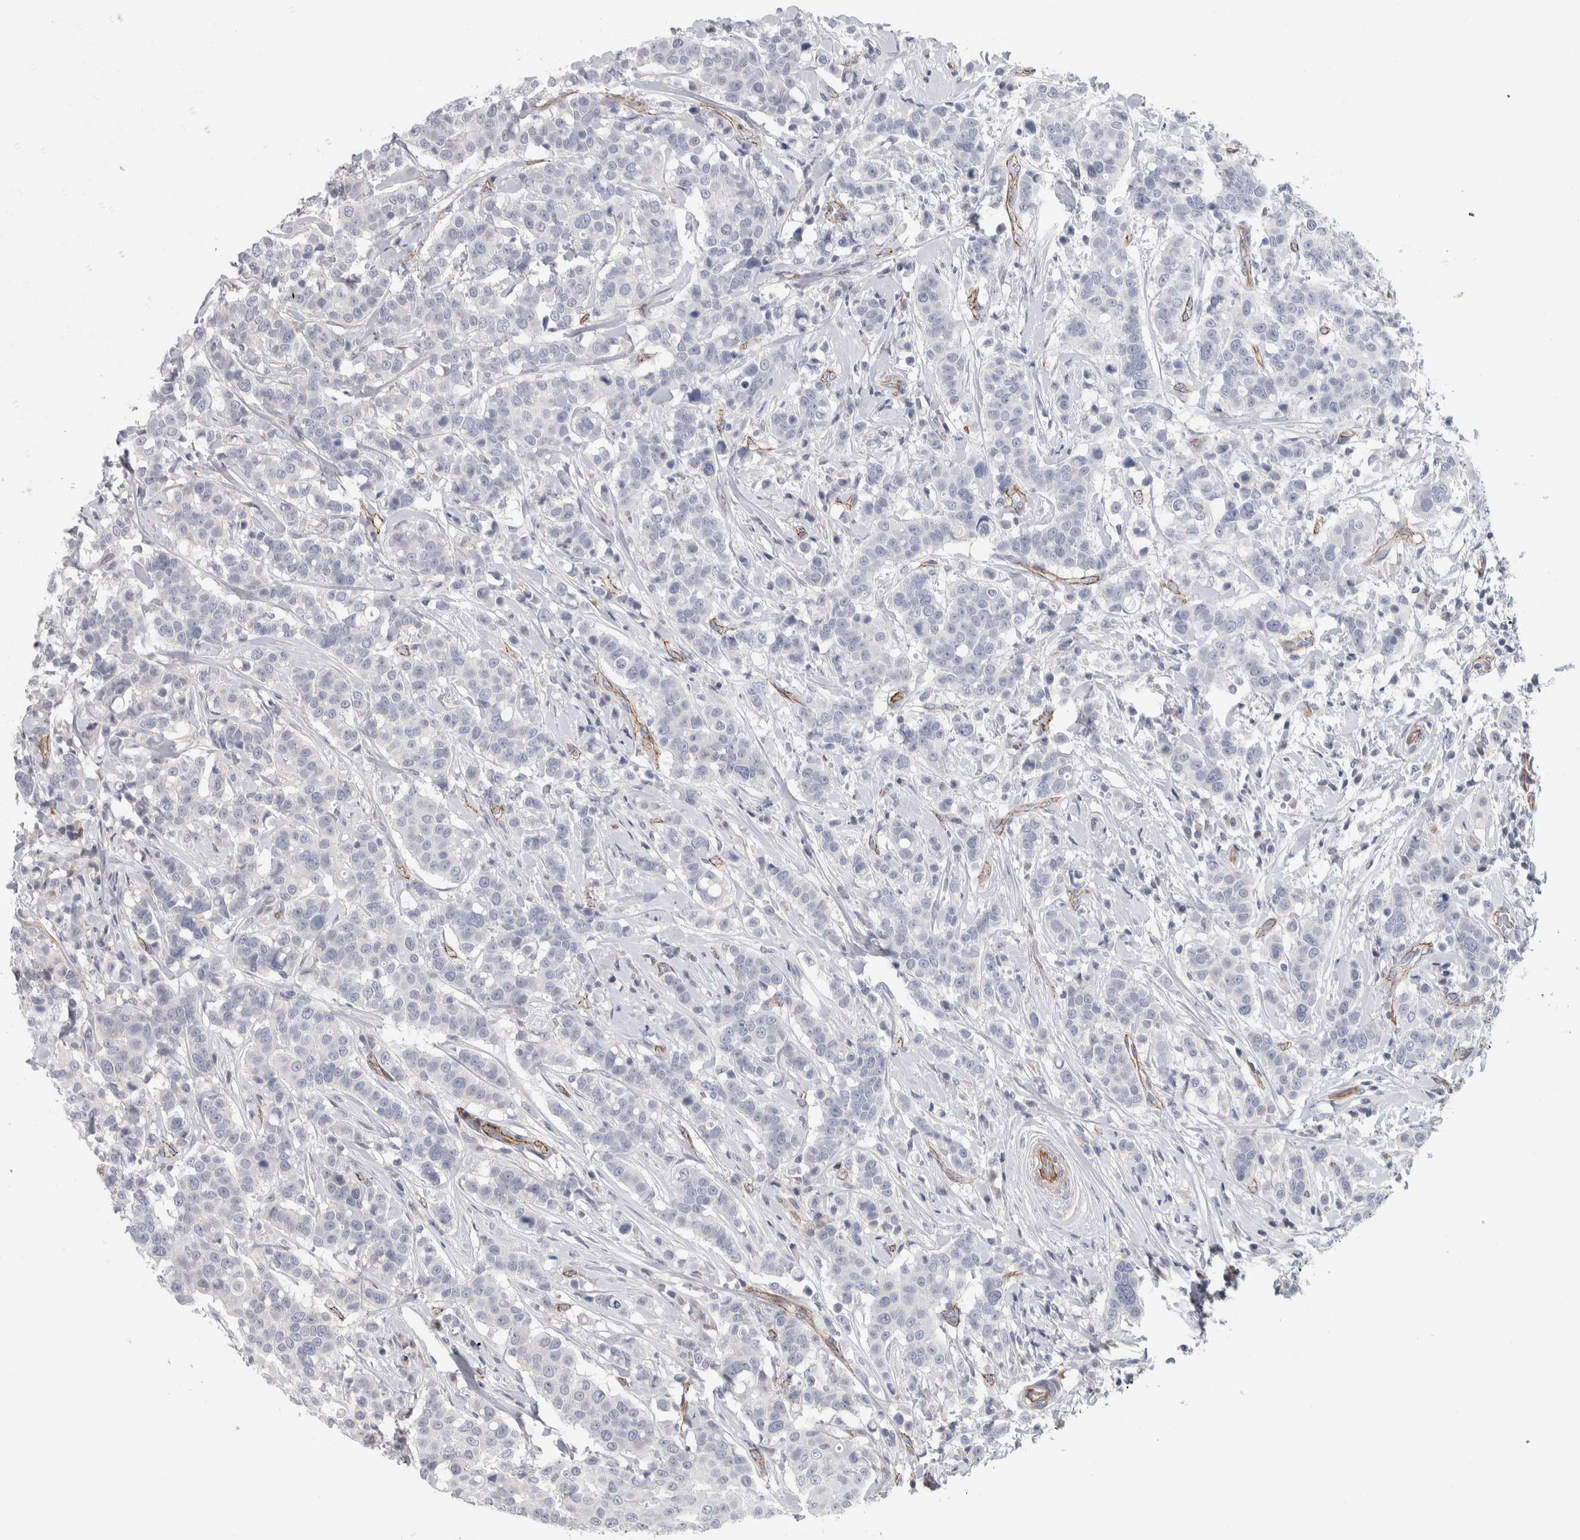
{"staining": {"intensity": "negative", "quantity": "none", "location": "none"}, "tissue": "breast cancer", "cell_type": "Tumor cells", "image_type": "cancer", "snomed": [{"axis": "morphology", "description": "Duct carcinoma"}, {"axis": "topography", "description": "Breast"}], "caption": "Tumor cells show no significant staining in intraductal carcinoma (breast).", "gene": "ZNF862", "patient": {"sex": "female", "age": 27}}